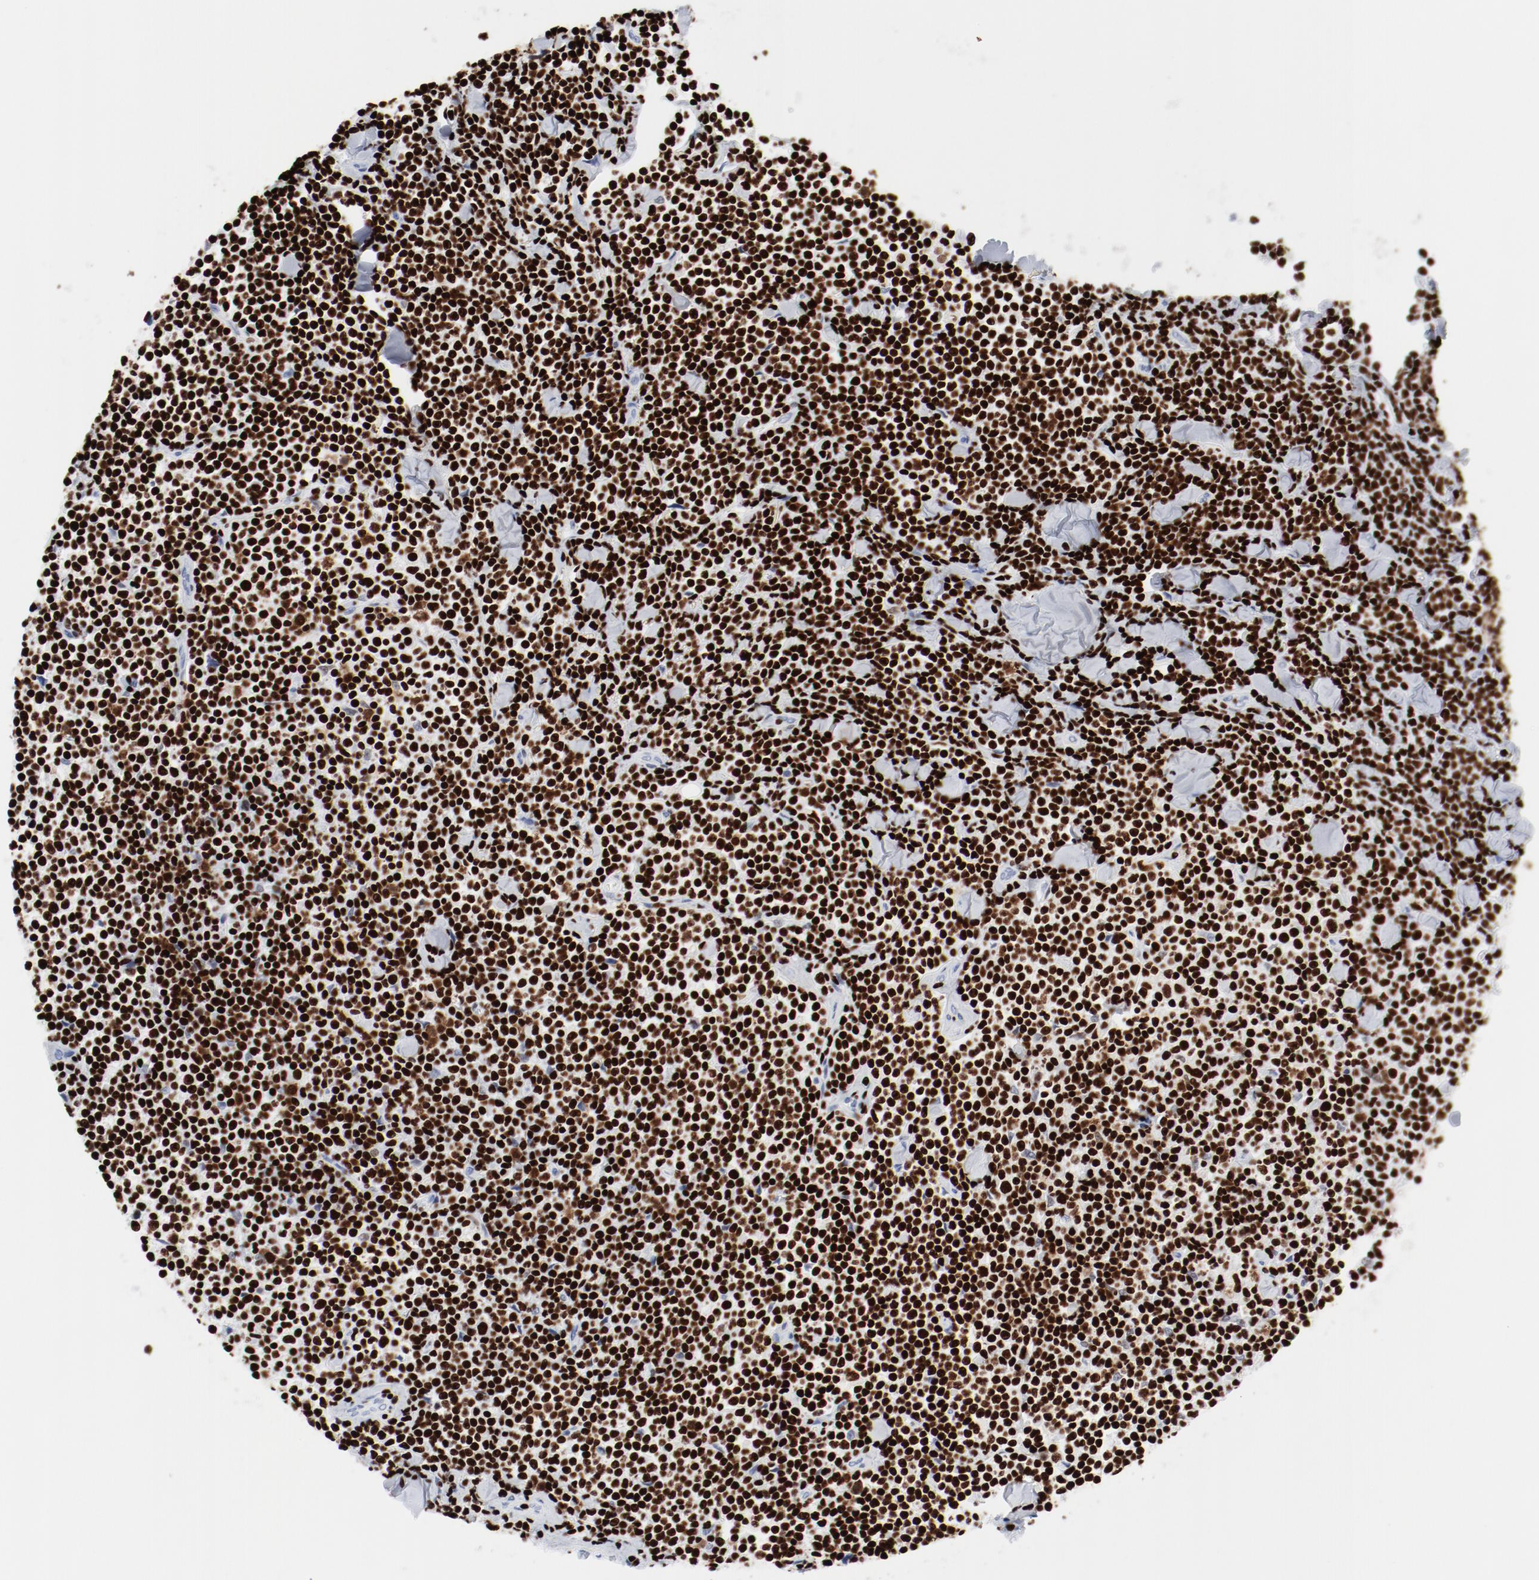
{"staining": {"intensity": "strong", "quantity": ">75%", "location": "nuclear"}, "tissue": "lymphoma", "cell_type": "Tumor cells", "image_type": "cancer", "snomed": [{"axis": "morphology", "description": "Malignant lymphoma, non-Hodgkin's type, Low grade"}, {"axis": "topography", "description": "Soft tissue"}], "caption": "Malignant lymphoma, non-Hodgkin's type (low-grade) was stained to show a protein in brown. There is high levels of strong nuclear positivity in about >75% of tumor cells.", "gene": "SMARCC2", "patient": {"sex": "male", "age": 92}}